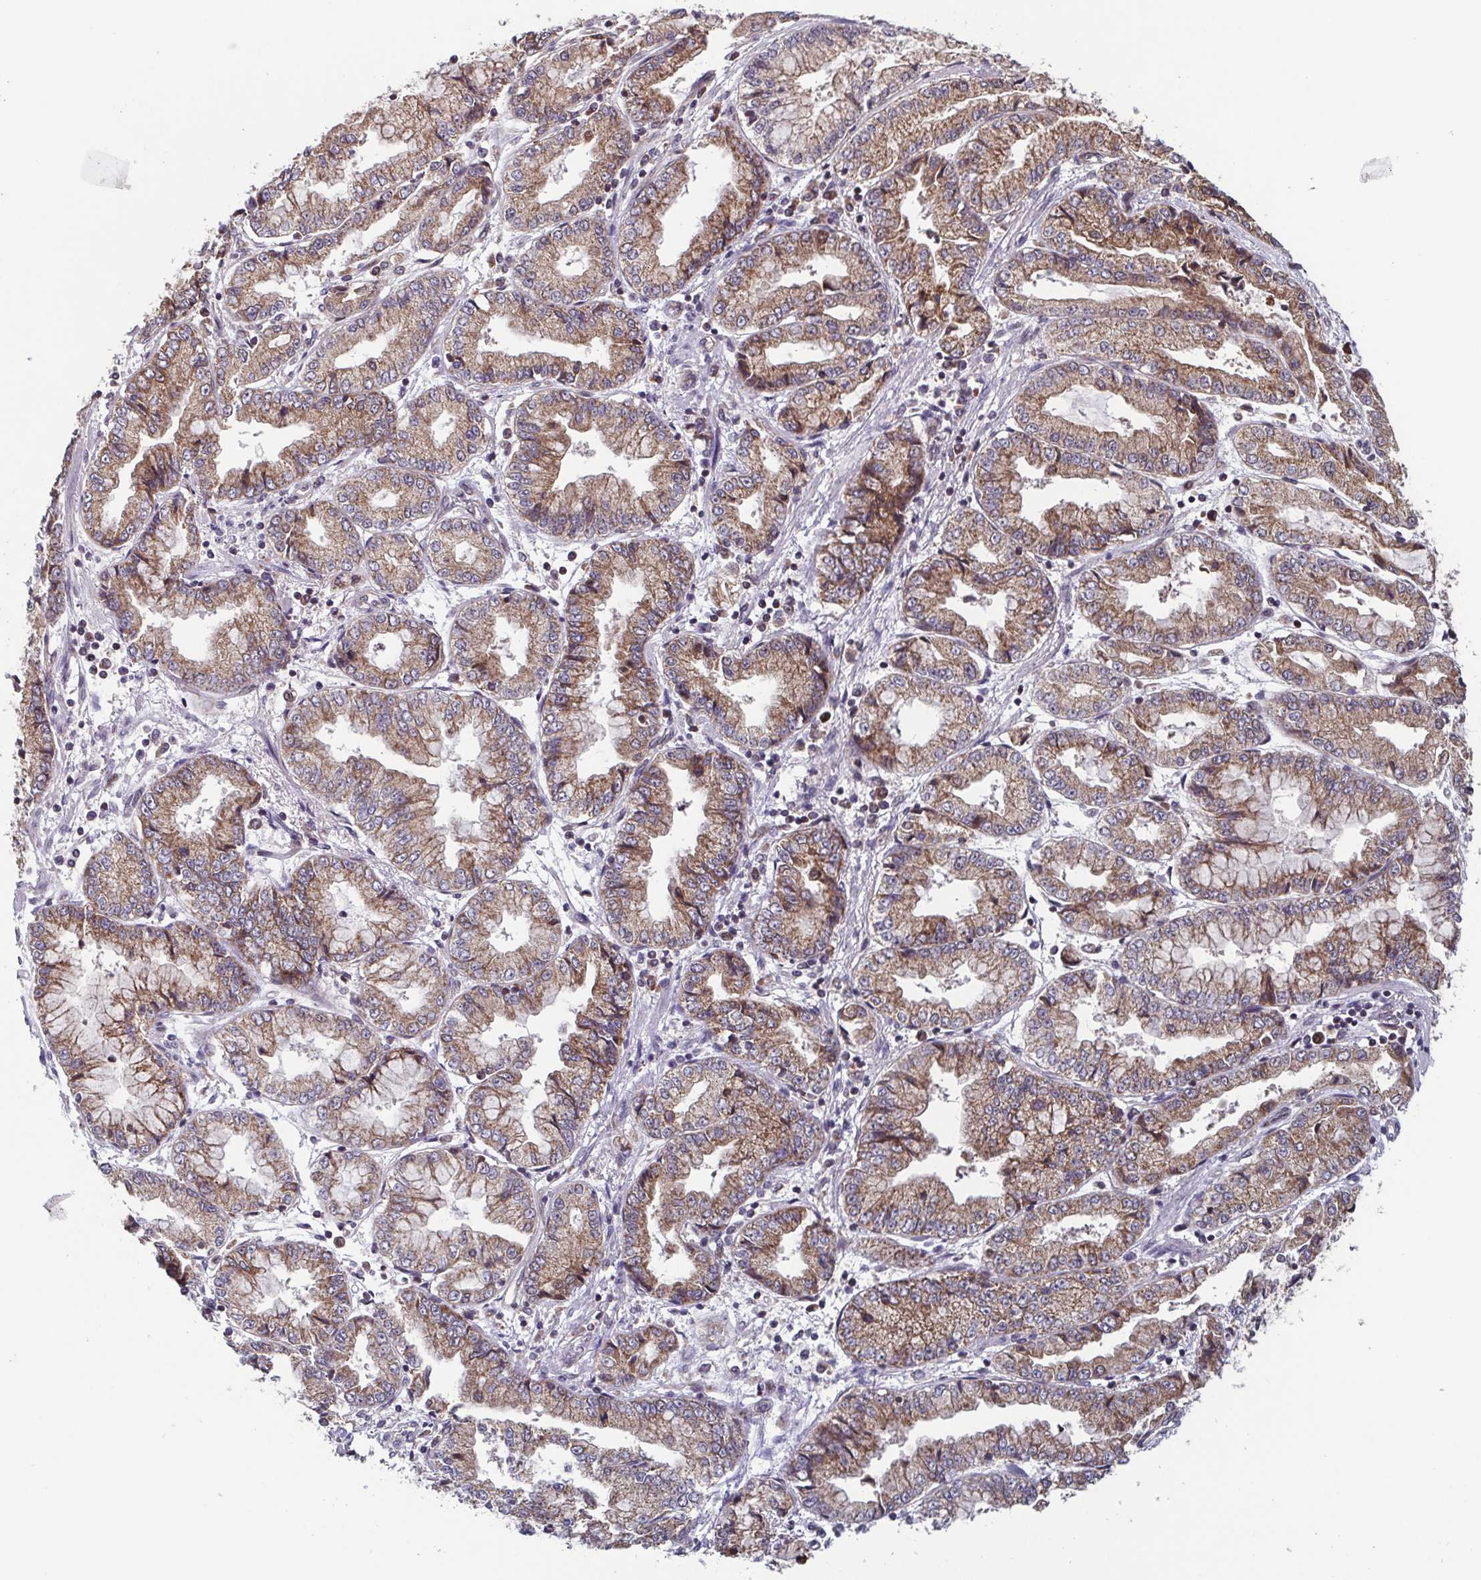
{"staining": {"intensity": "moderate", "quantity": ">75%", "location": "cytoplasmic/membranous"}, "tissue": "stomach cancer", "cell_type": "Tumor cells", "image_type": "cancer", "snomed": [{"axis": "morphology", "description": "Adenocarcinoma, NOS"}, {"axis": "topography", "description": "Stomach, upper"}], "caption": "This micrograph exhibits IHC staining of human adenocarcinoma (stomach), with medium moderate cytoplasmic/membranous expression in about >75% of tumor cells.", "gene": "TTC19", "patient": {"sex": "female", "age": 74}}